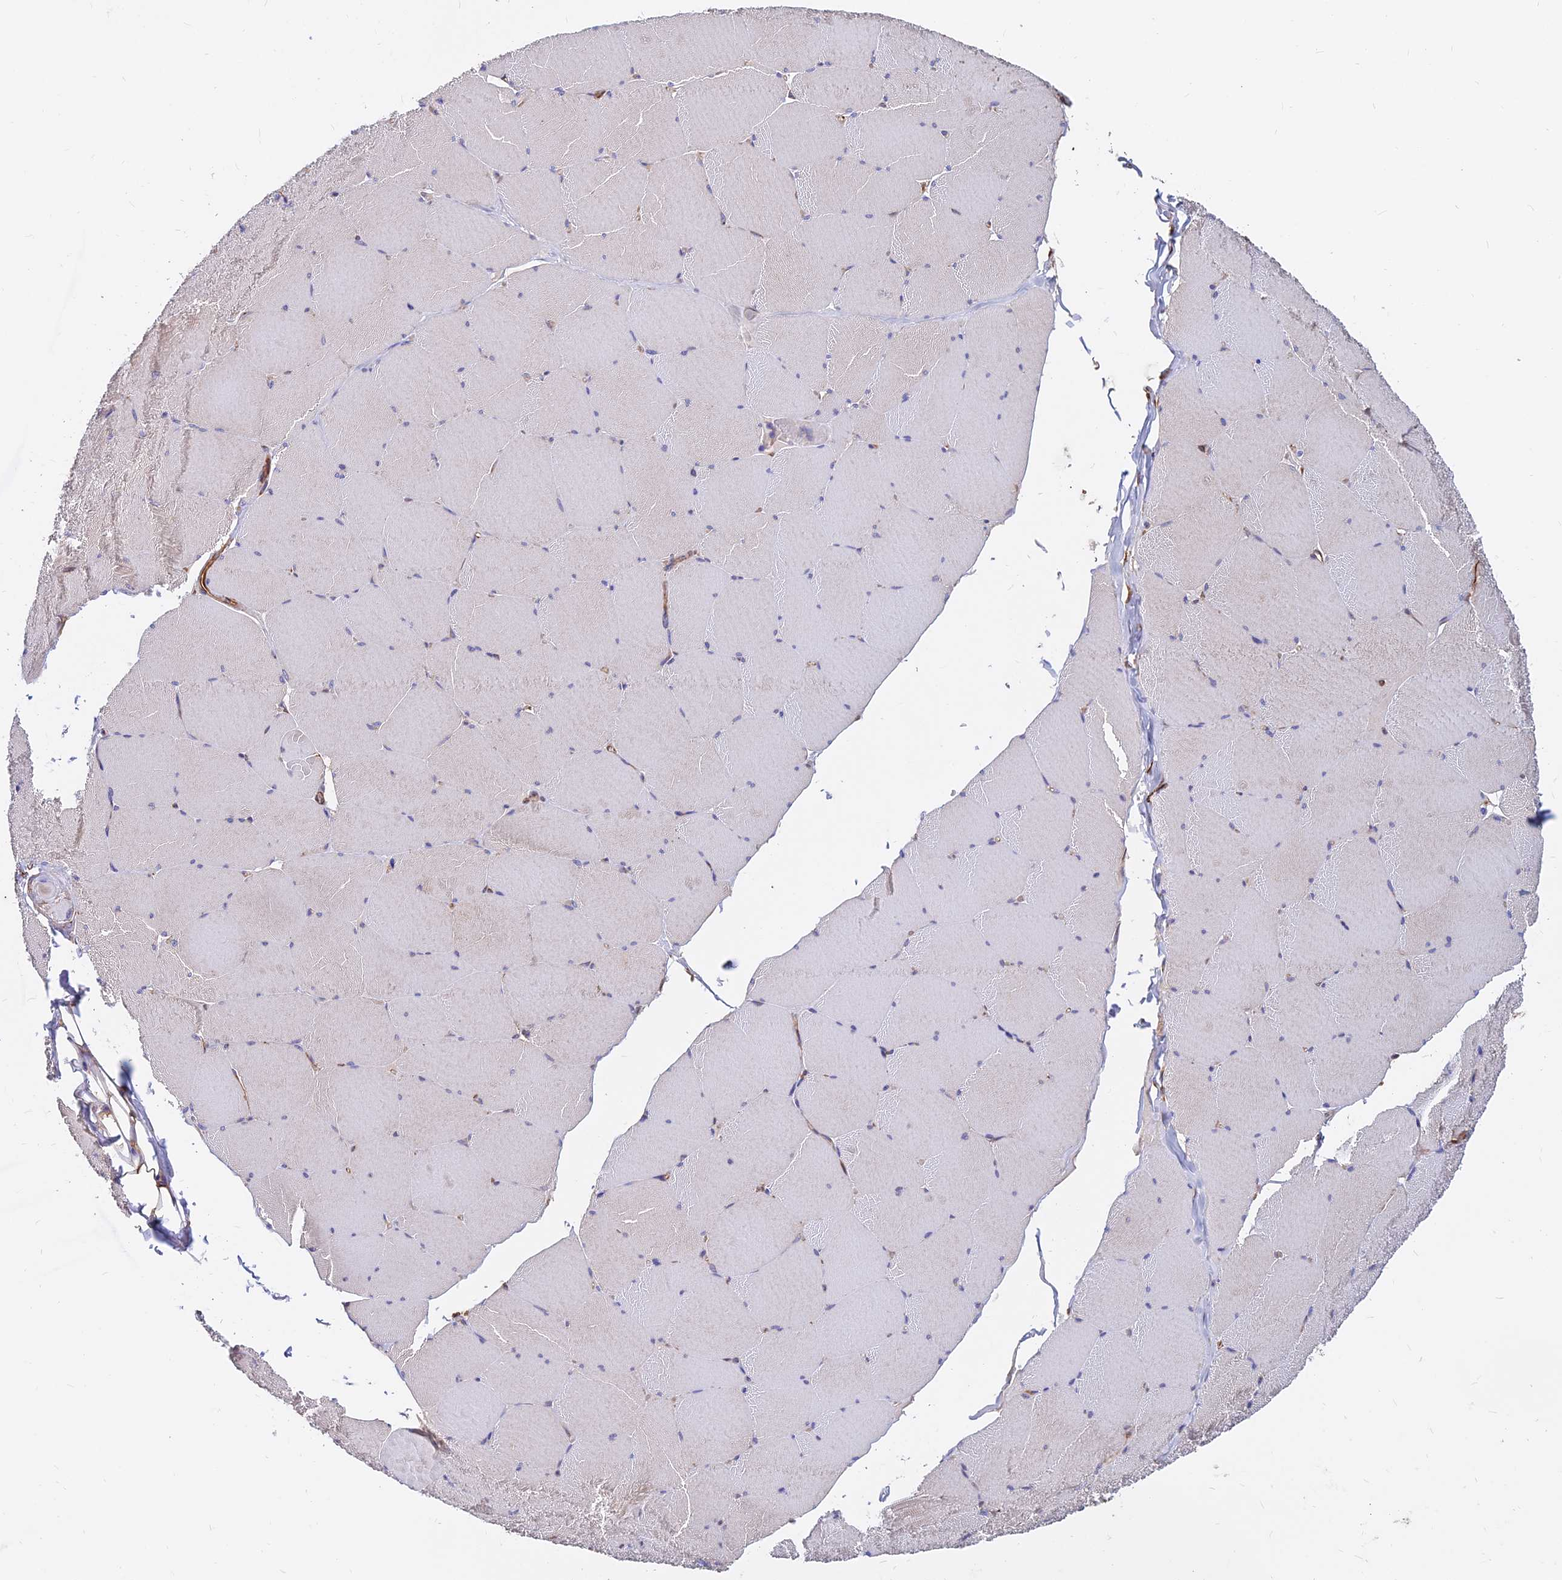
{"staining": {"intensity": "weak", "quantity": "<25%", "location": "cytoplasmic/membranous"}, "tissue": "skeletal muscle", "cell_type": "Myocytes", "image_type": "normal", "snomed": [{"axis": "morphology", "description": "Normal tissue, NOS"}, {"axis": "topography", "description": "Skeletal muscle"}, {"axis": "topography", "description": "Head-Neck"}], "caption": "Immunohistochemistry (IHC) histopathology image of unremarkable skeletal muscle: skeletal muscle stained with DAB demonstrates no significant protein staining in myocytes.", "gene": "CDK18", "patient": {"sex": "male", "age": 66}}